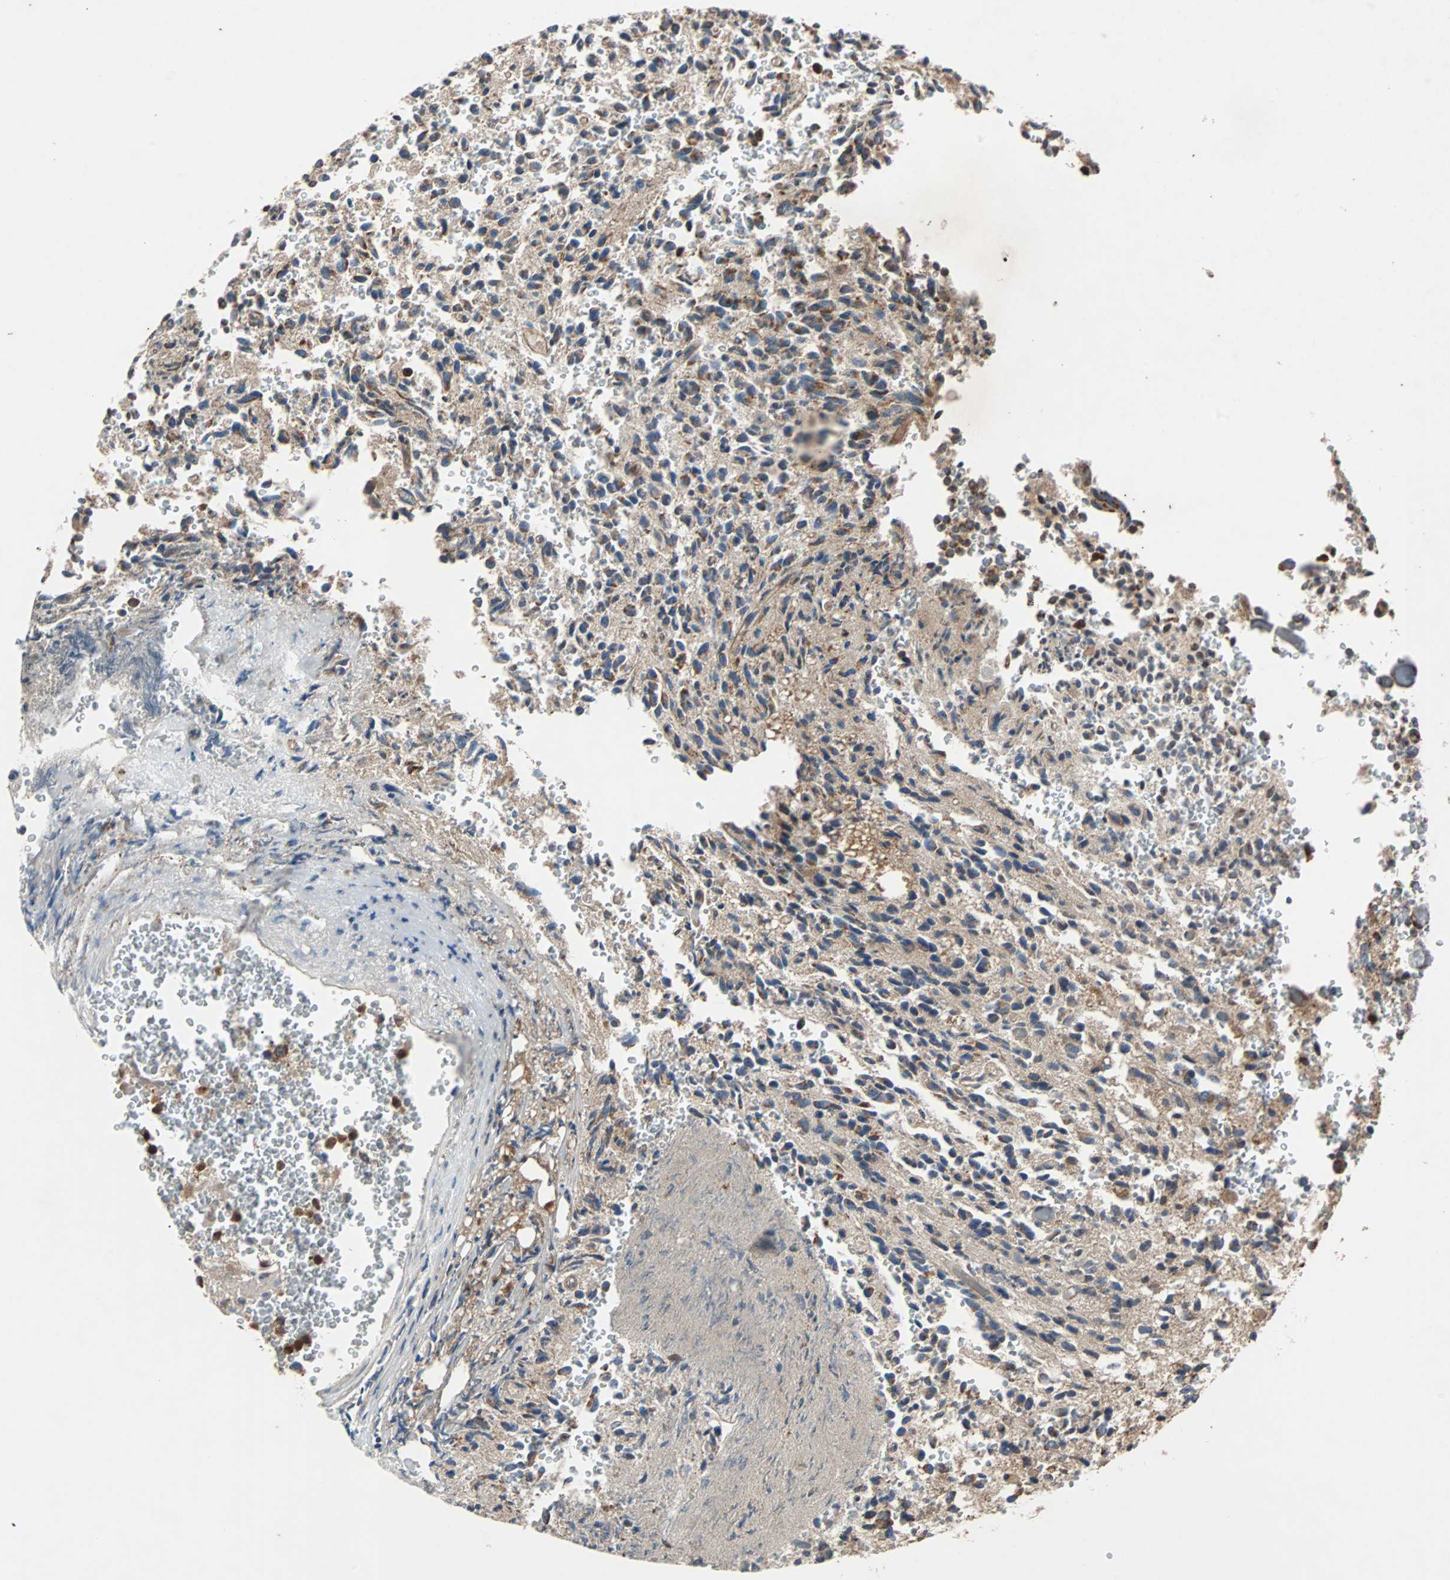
{"staining": {"intensity": "moderate", "quantity": "25%-75%", "location": "cytoplasmic/membranous"}, "tissue": "glioma", "cell_type": "Tumor cells", "image_type": "cancer", "snomed": [{"axis": "morphology", "description": "Glioma, malignant, High grade"}, {"axis": "topography", "description": "pancreas cauda"}], "caption": "This is a histology image of immunohistochemistry staining of glioma, which shows moderate expression in the cytoplasmic/membranous of tumor cells.", "gene": "ACTR3", "patient": {"sex": "male", "age": 60}}